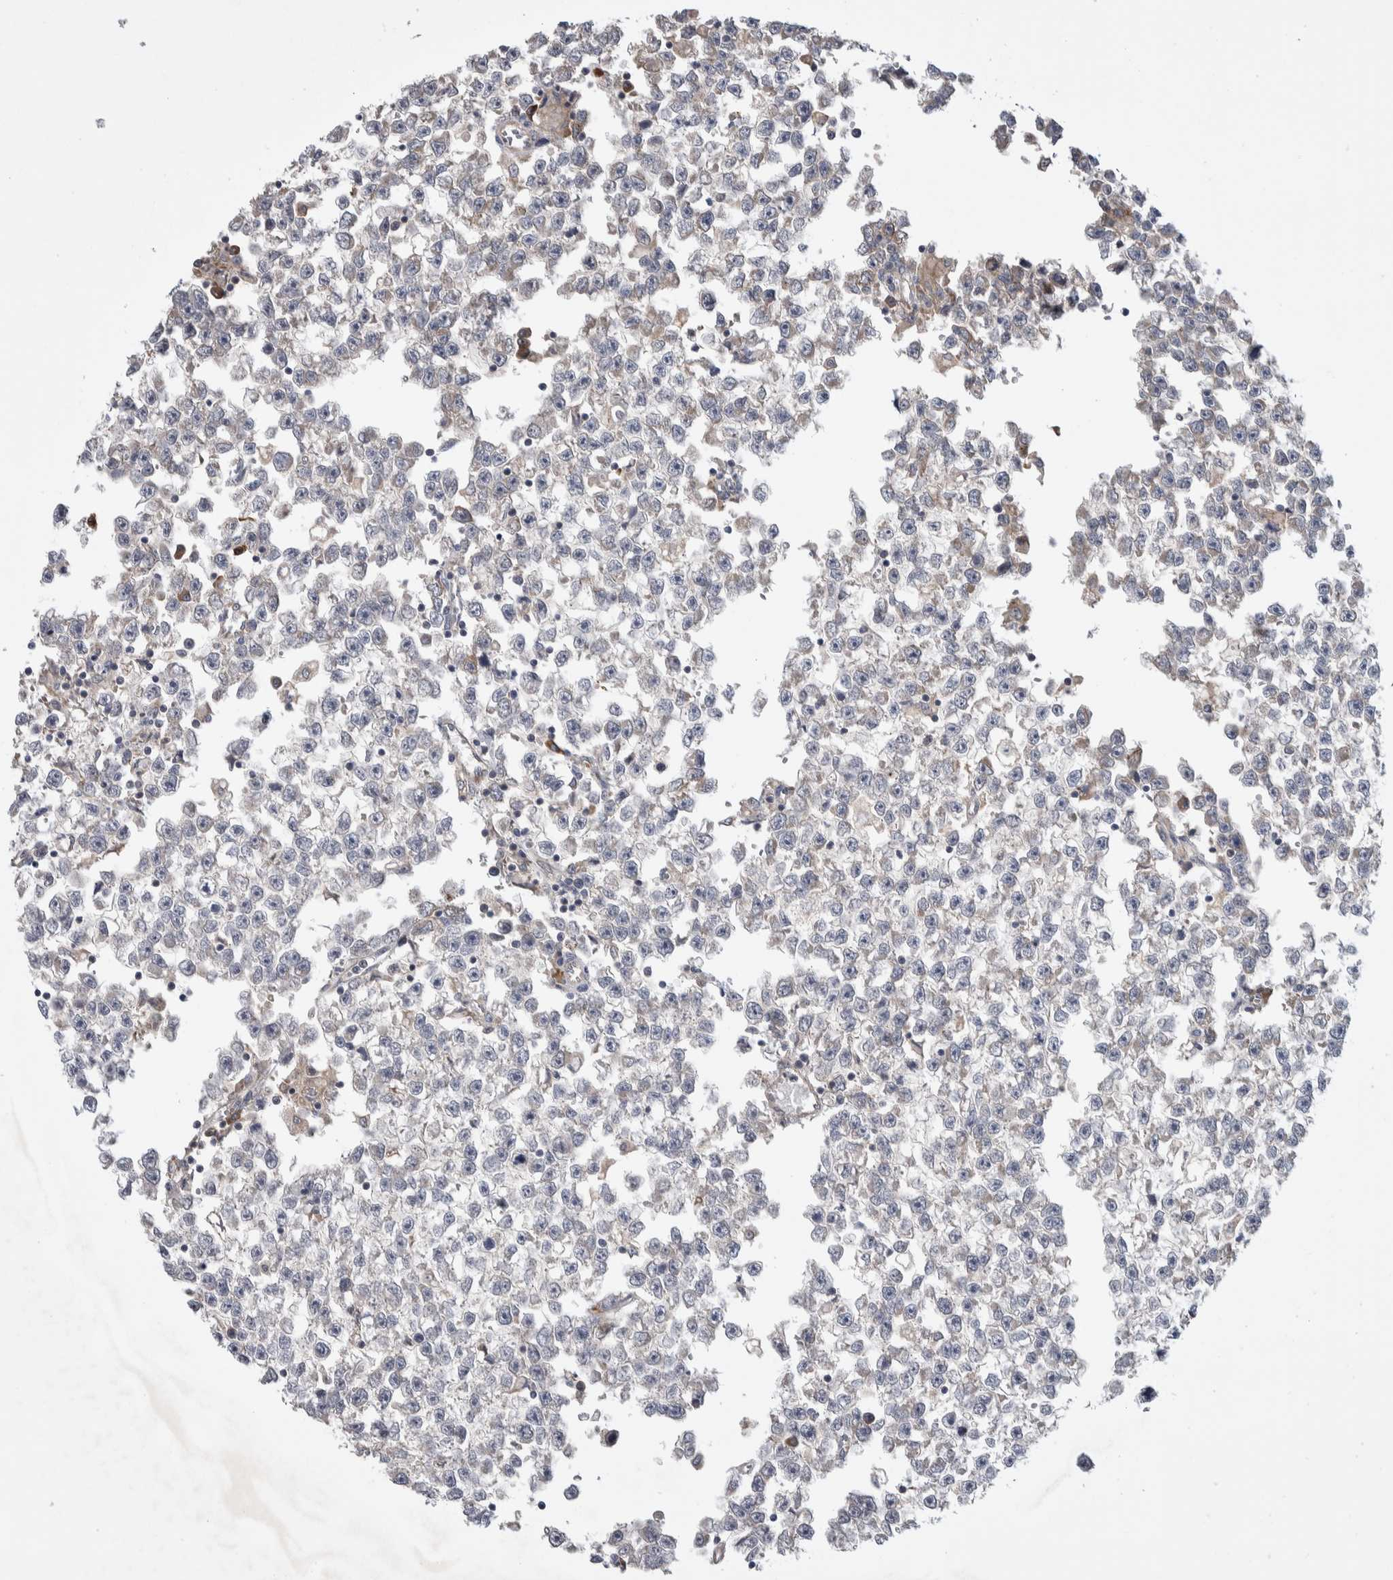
{"staining": {"intensity": "negative", "quantity": "none", "location": "none"}, "tissue": "testis cancer", "cell_type": "Tumor cells", "image_type": "cancer", "snomed": [{"axis": "morphology", "description": "Seminoma, NOS"}, {"axis": "morphology", "description": "Carcinoma, Embryonal, NOS"}, {"axis": "topography", "description": "Testis"}], "caption": "Testis seminoma stained for a protein using IHC displays no positivity tumor cells.", "gene": "IBTK", "patient": {"sex": "male", "age": 51}}